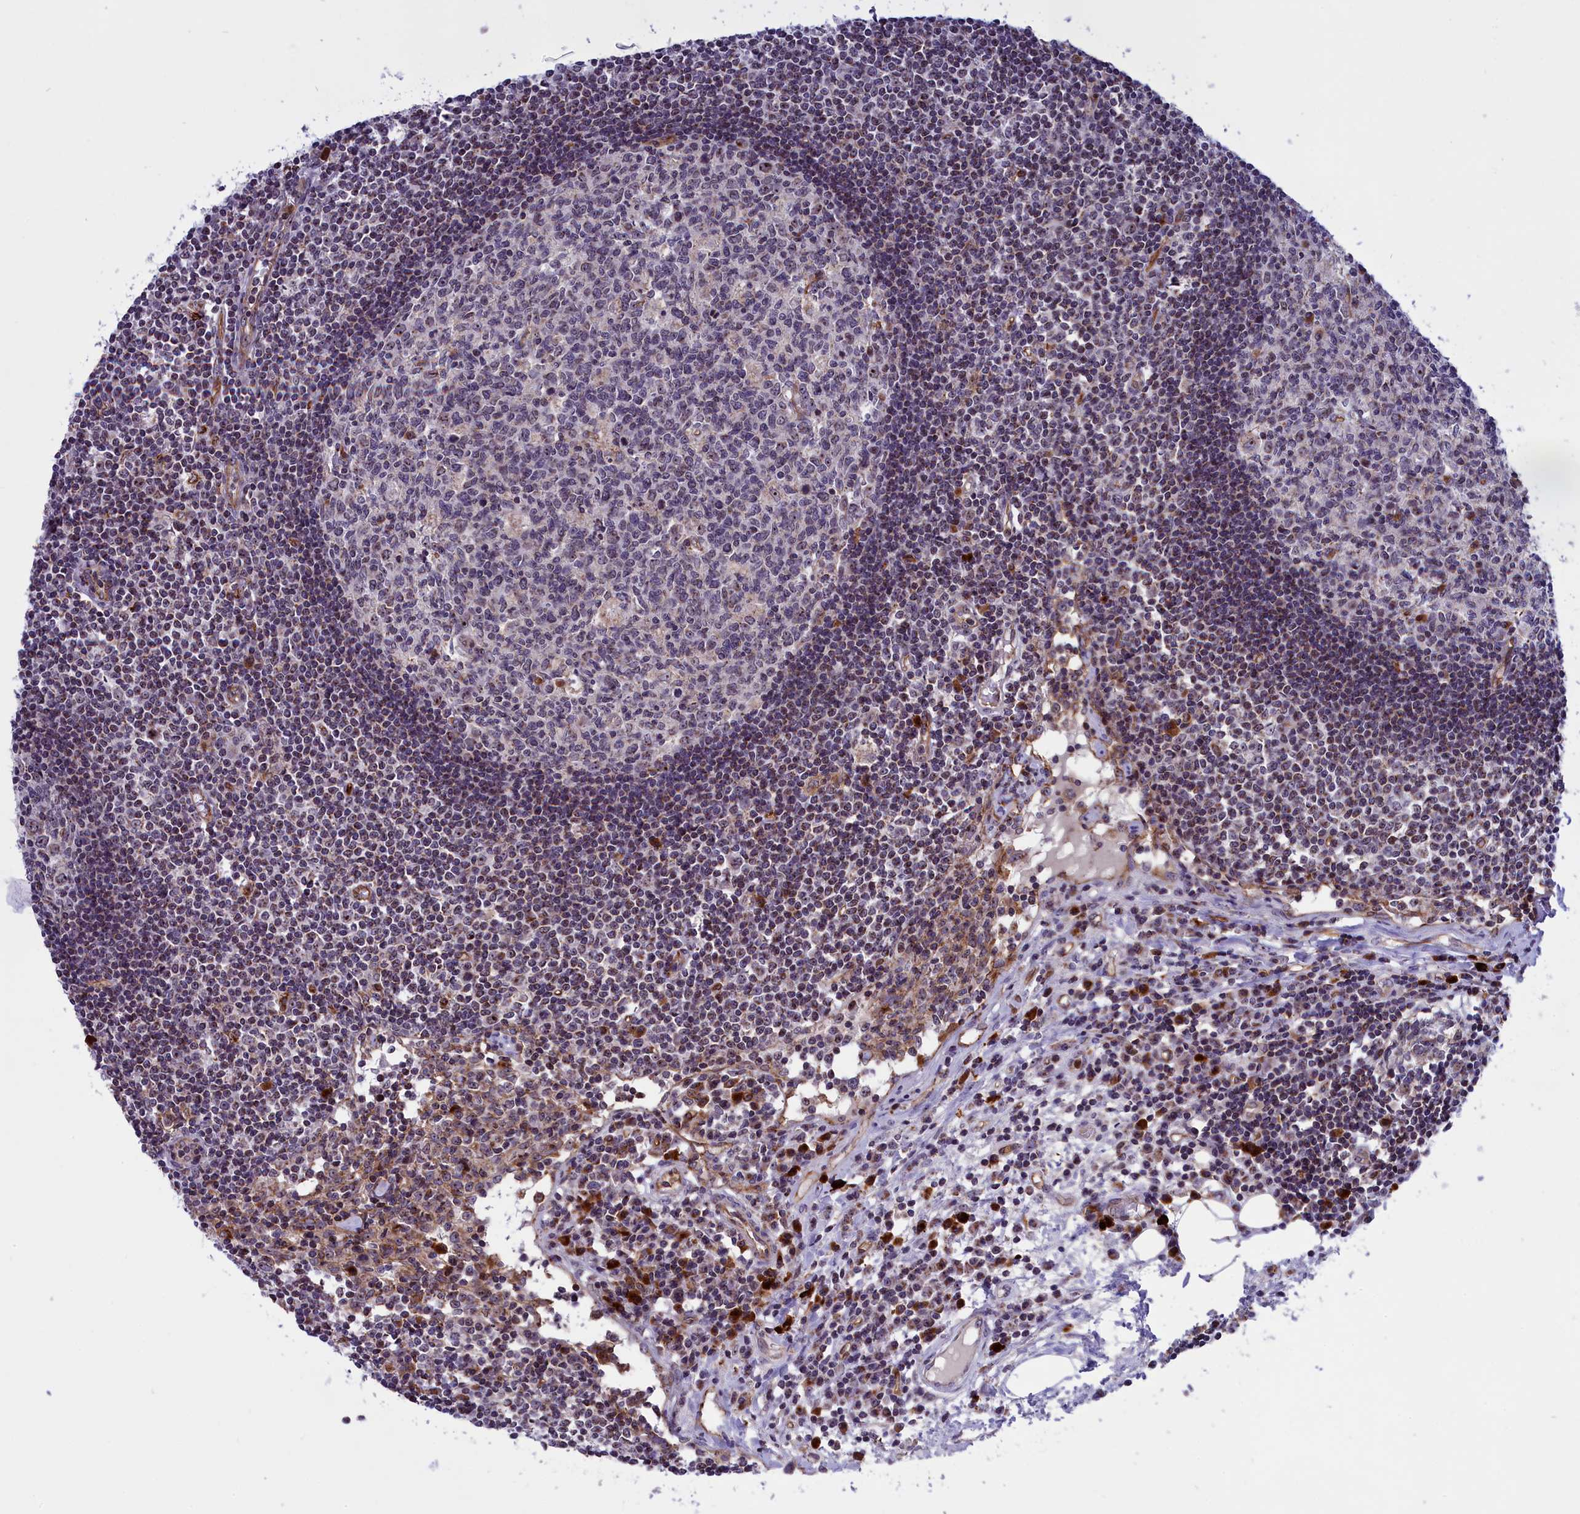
{"staining": {"intensity": "negative", "quantity": "none", "location": "none"}, "tissue": "lymph node", "cell_type": "Germinal center cells", "image_type": "normal", "snomed": [{"axis": "morphology", "description": "Normal tissue, NOS"}, {"axis": "topography", "description": "Lymph node"}], "caption": "Germinal center cells show no significant positivity in normal lymph node. The staining was performed using DAB (3,3'-diaminobenzidine) to visualize the protein expression in brown, while the nuclei were stained in blue with hematoxylin (Magnification: 20x).", "gene": "MPND", "patient": {"sex": "female", "age": 55}}